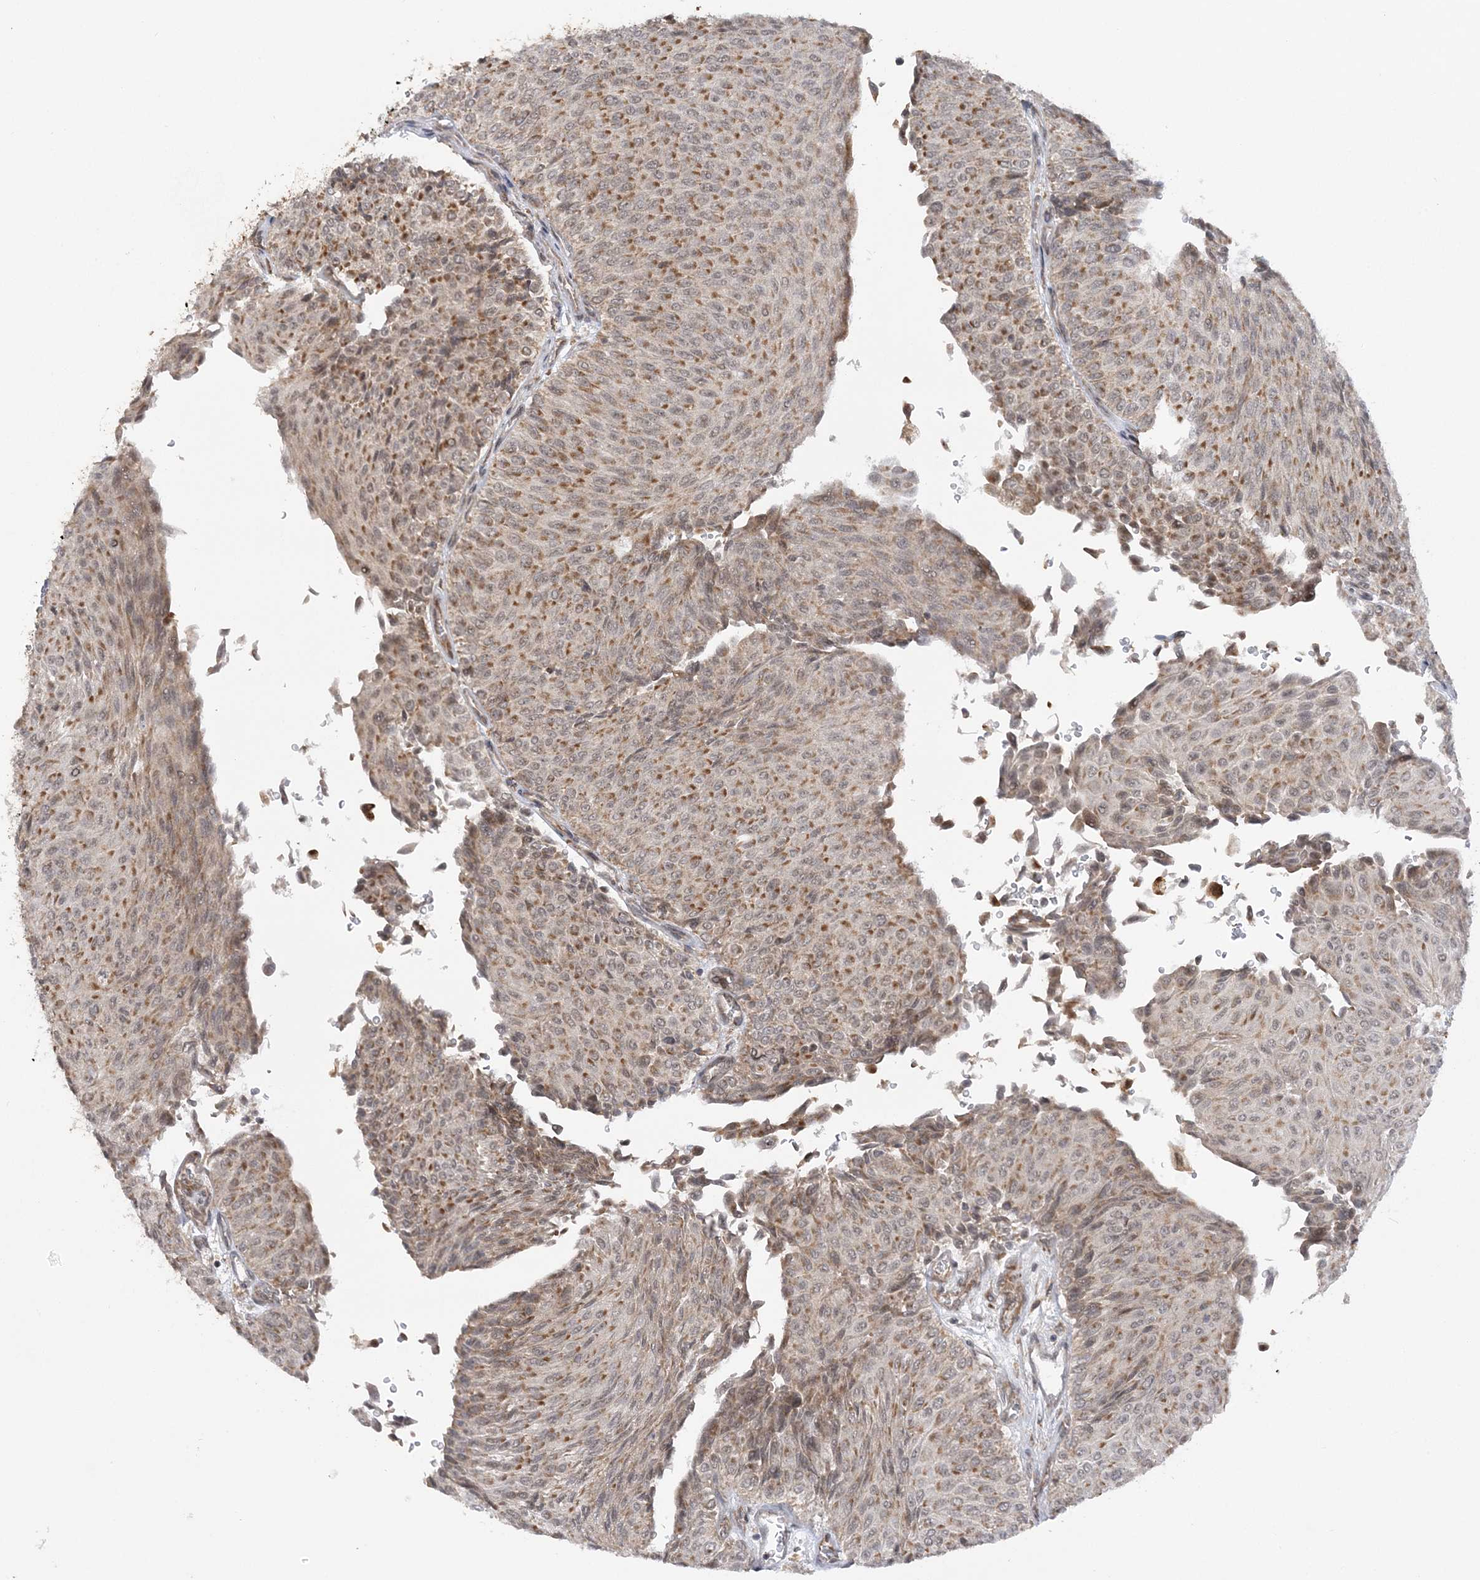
{"staining": {"intensity": "moderate", "quantity": ">75%", "location": "cytoplasmic/membranous"}, "tissue": "urothelial cancer", "cell_type": "Tumor cells", "image_type": "cancer", "snomed": [{"axis": "morphology", "description": "Urothelial carcinoma, Low grade"}, {"axis": "topography", "description": "Urinary bladder"}], "caption": "DAB immunohistochemical staining of human urothelial cancer shows moderate cytoplasmic/membranous protein positivity in about >75% of tumor cells. (brown staining indicates protein expression, while blue staining denotes nuclei).", "gene": "MRPL47", "patient": {"sex": "male", "age": 78}}